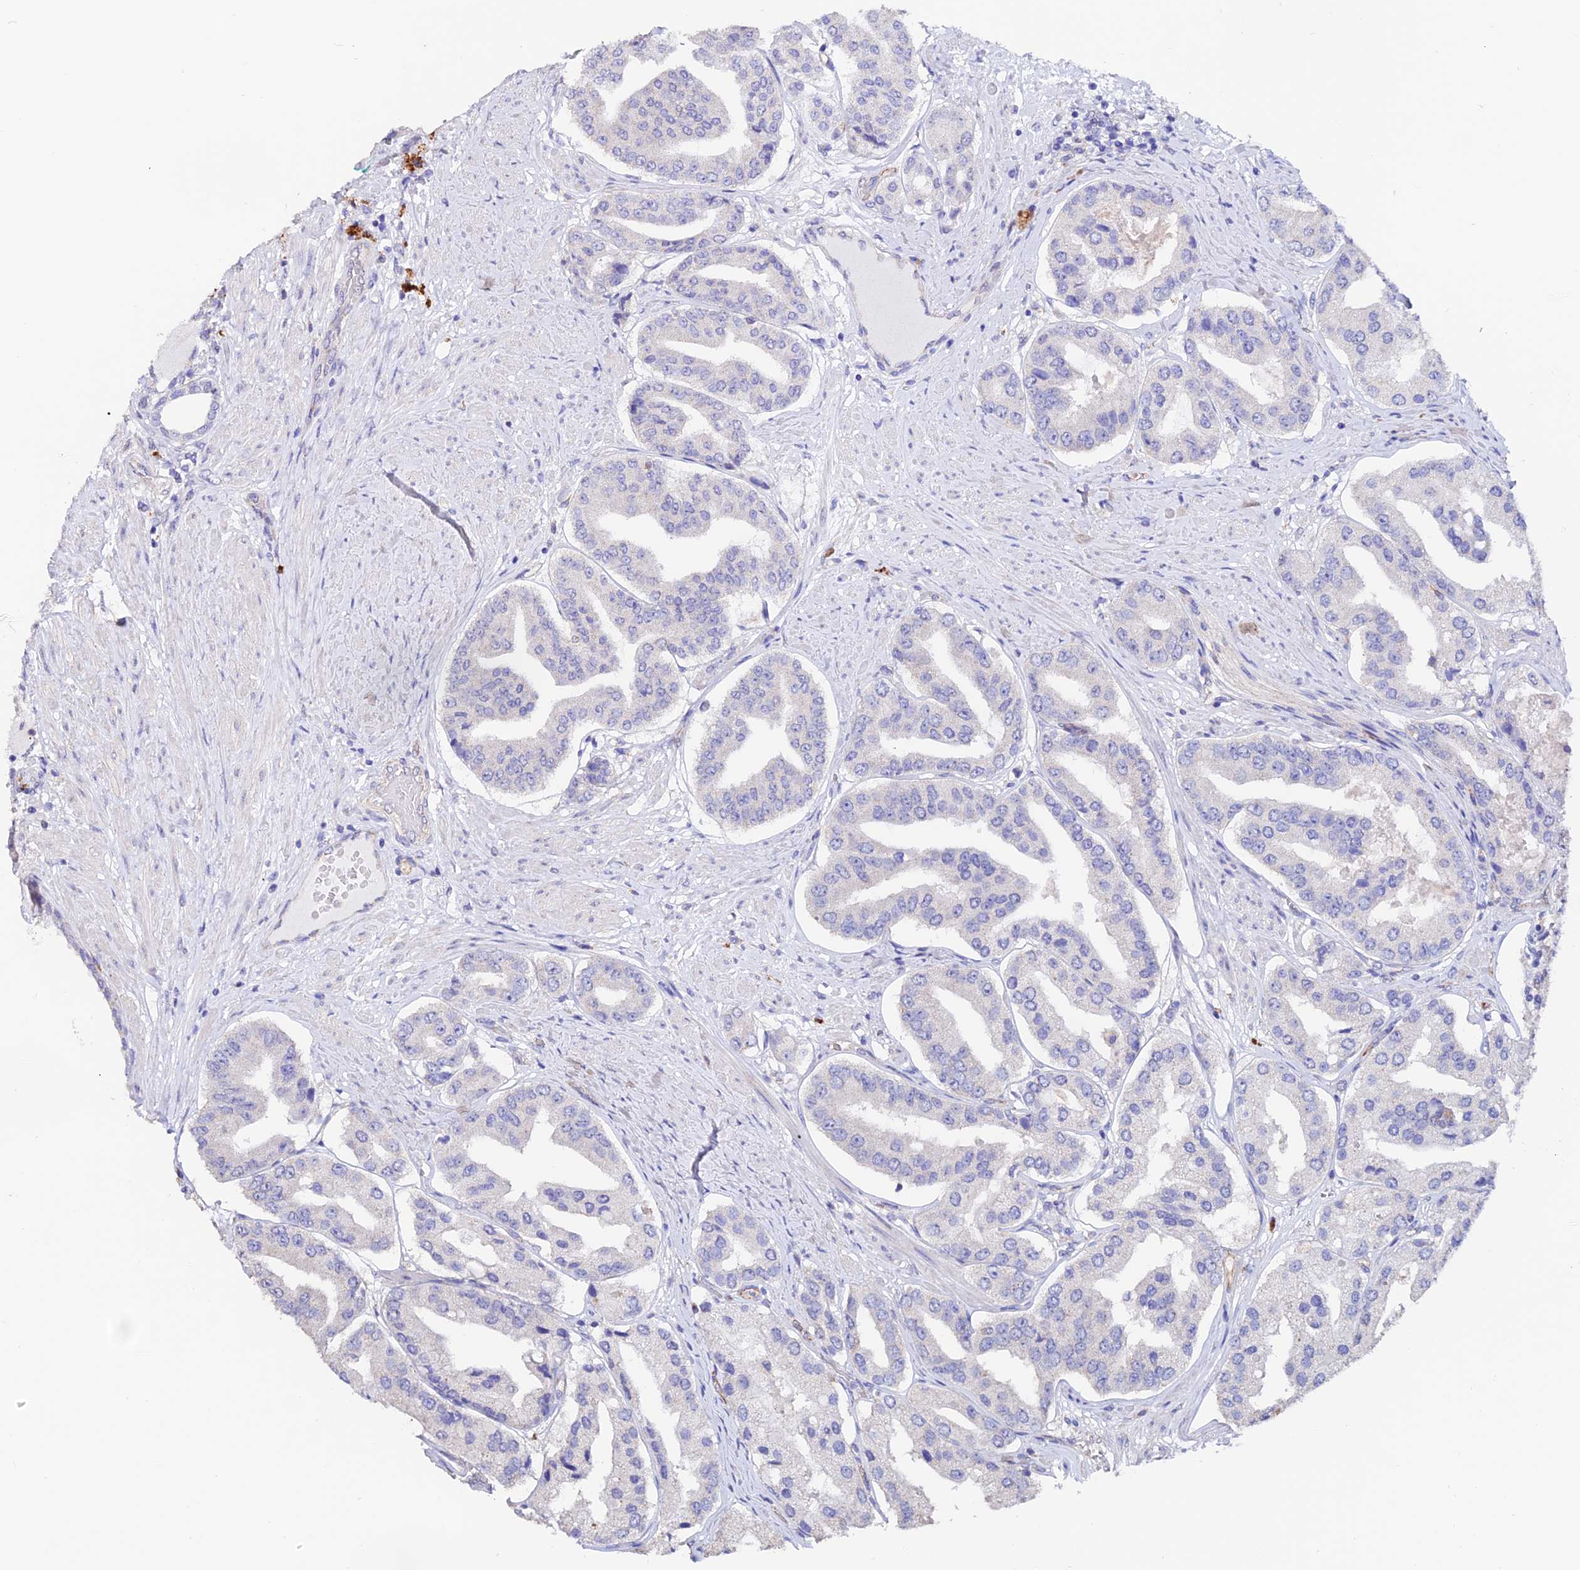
{"staining": {"intensity": "negative", "quantity": "none", "location": "none"}, "tissue": "prostate cancer", "cell_type": "Tumor cells", "image_type": "cancer", "snomed": [{"axis": "morphology", "description": "Adenocarcinoma, High grade"}, {"axis": "topography", "description": "Prostate"}], "caption": "Immunohistochemistry of prostate cancer (adenocarcinoma (high-grade)) reveals no positivity in tumor cells. The staining is performed using DAB brown chromogen with nuclei counter-stained in using hematoxylin.", "gene": "ESM1", "patient": {"sex": "male", "age": 63}}